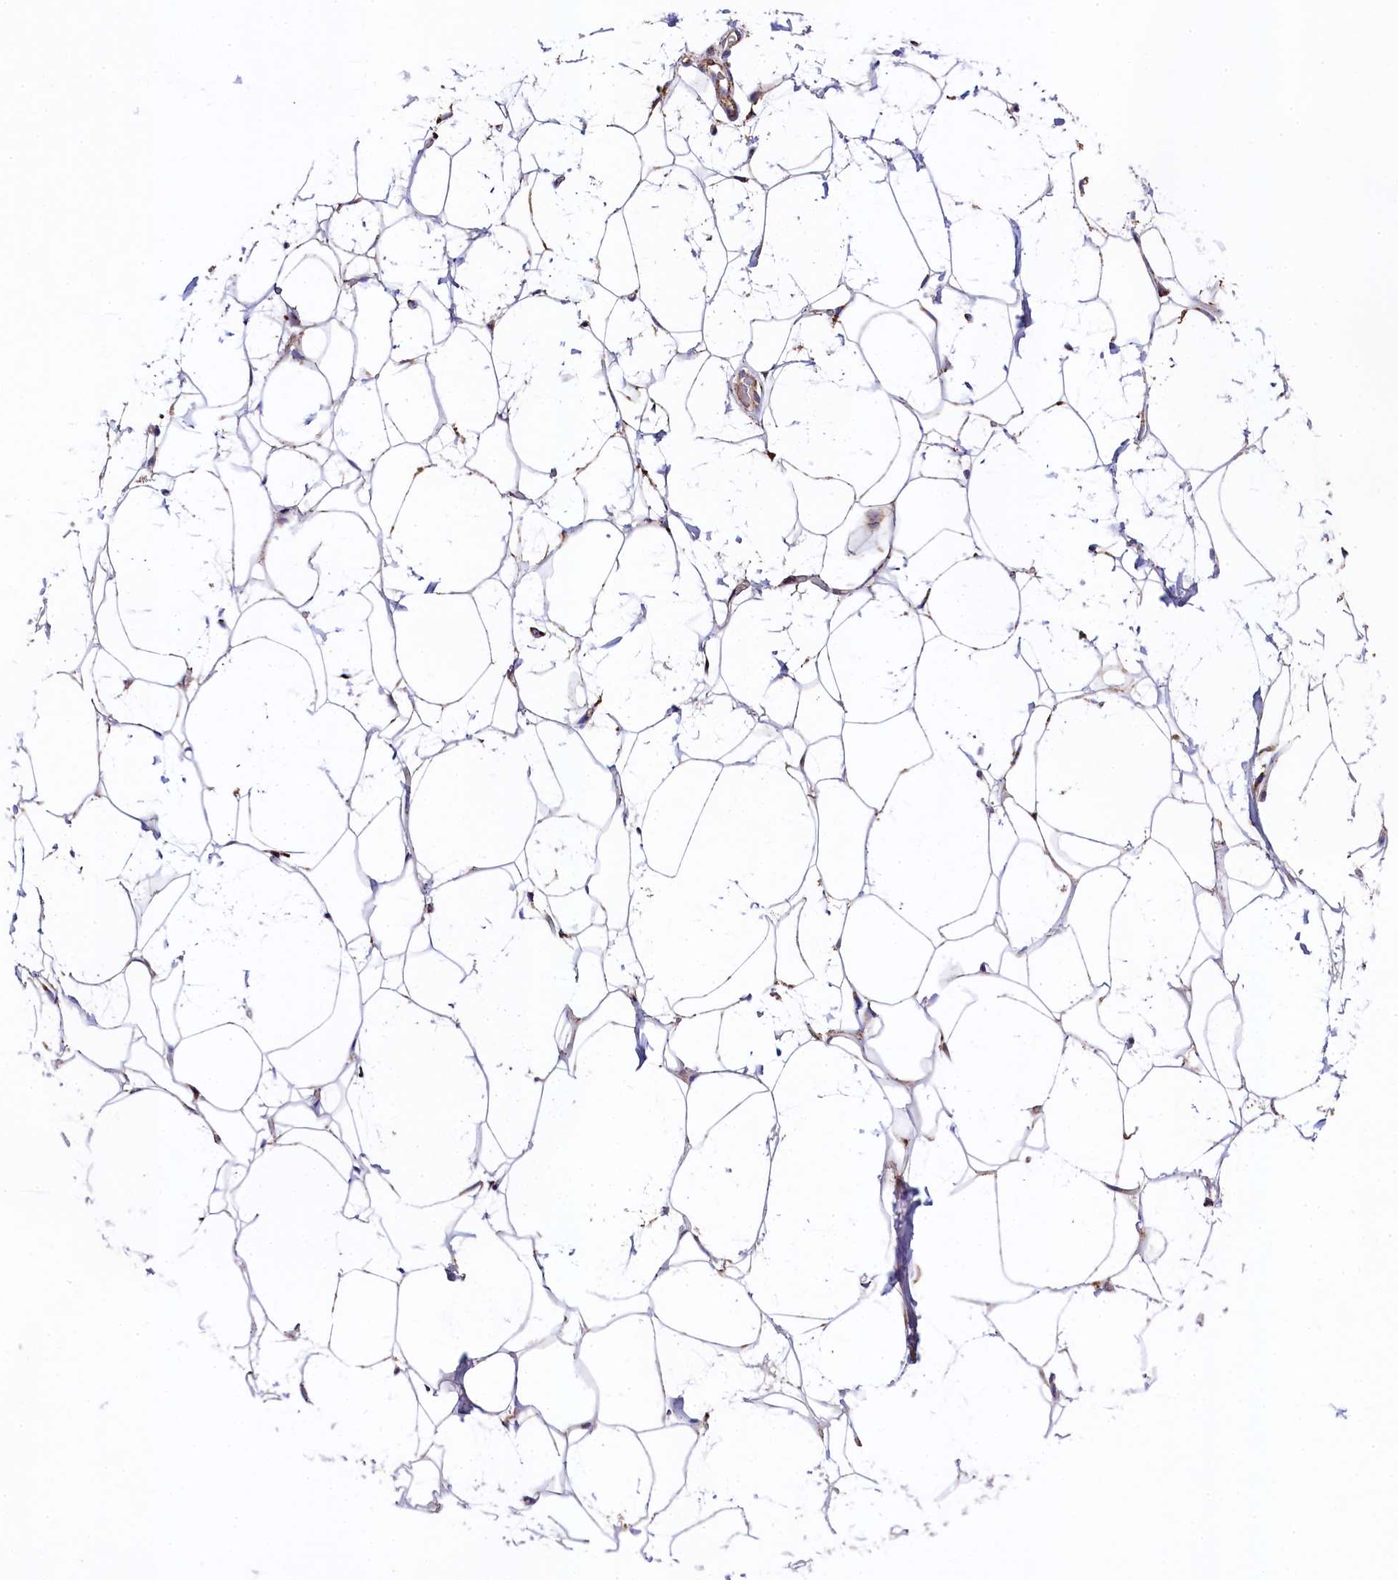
{"staining": {"intensity": "moderate", "quantity": ">75%", "location": "cytoplasmic/membranous"}, "tissue": "adipose tissue", "cell_type": "Adipocytes", "image_type": "normal", "snomed": [{"axis": "morphology", "description": "Normal tissue, NOS"}, {"axis": "topography", "description": "Breast"}], "caption": "This is a micrograph of IHC staining of normal adipose tissue, which shows moderate staining in the cytoplasmic/membranous of adipocytes.", "gene": "CLYBL", "patient": {"sex": "female", "age": 26}}